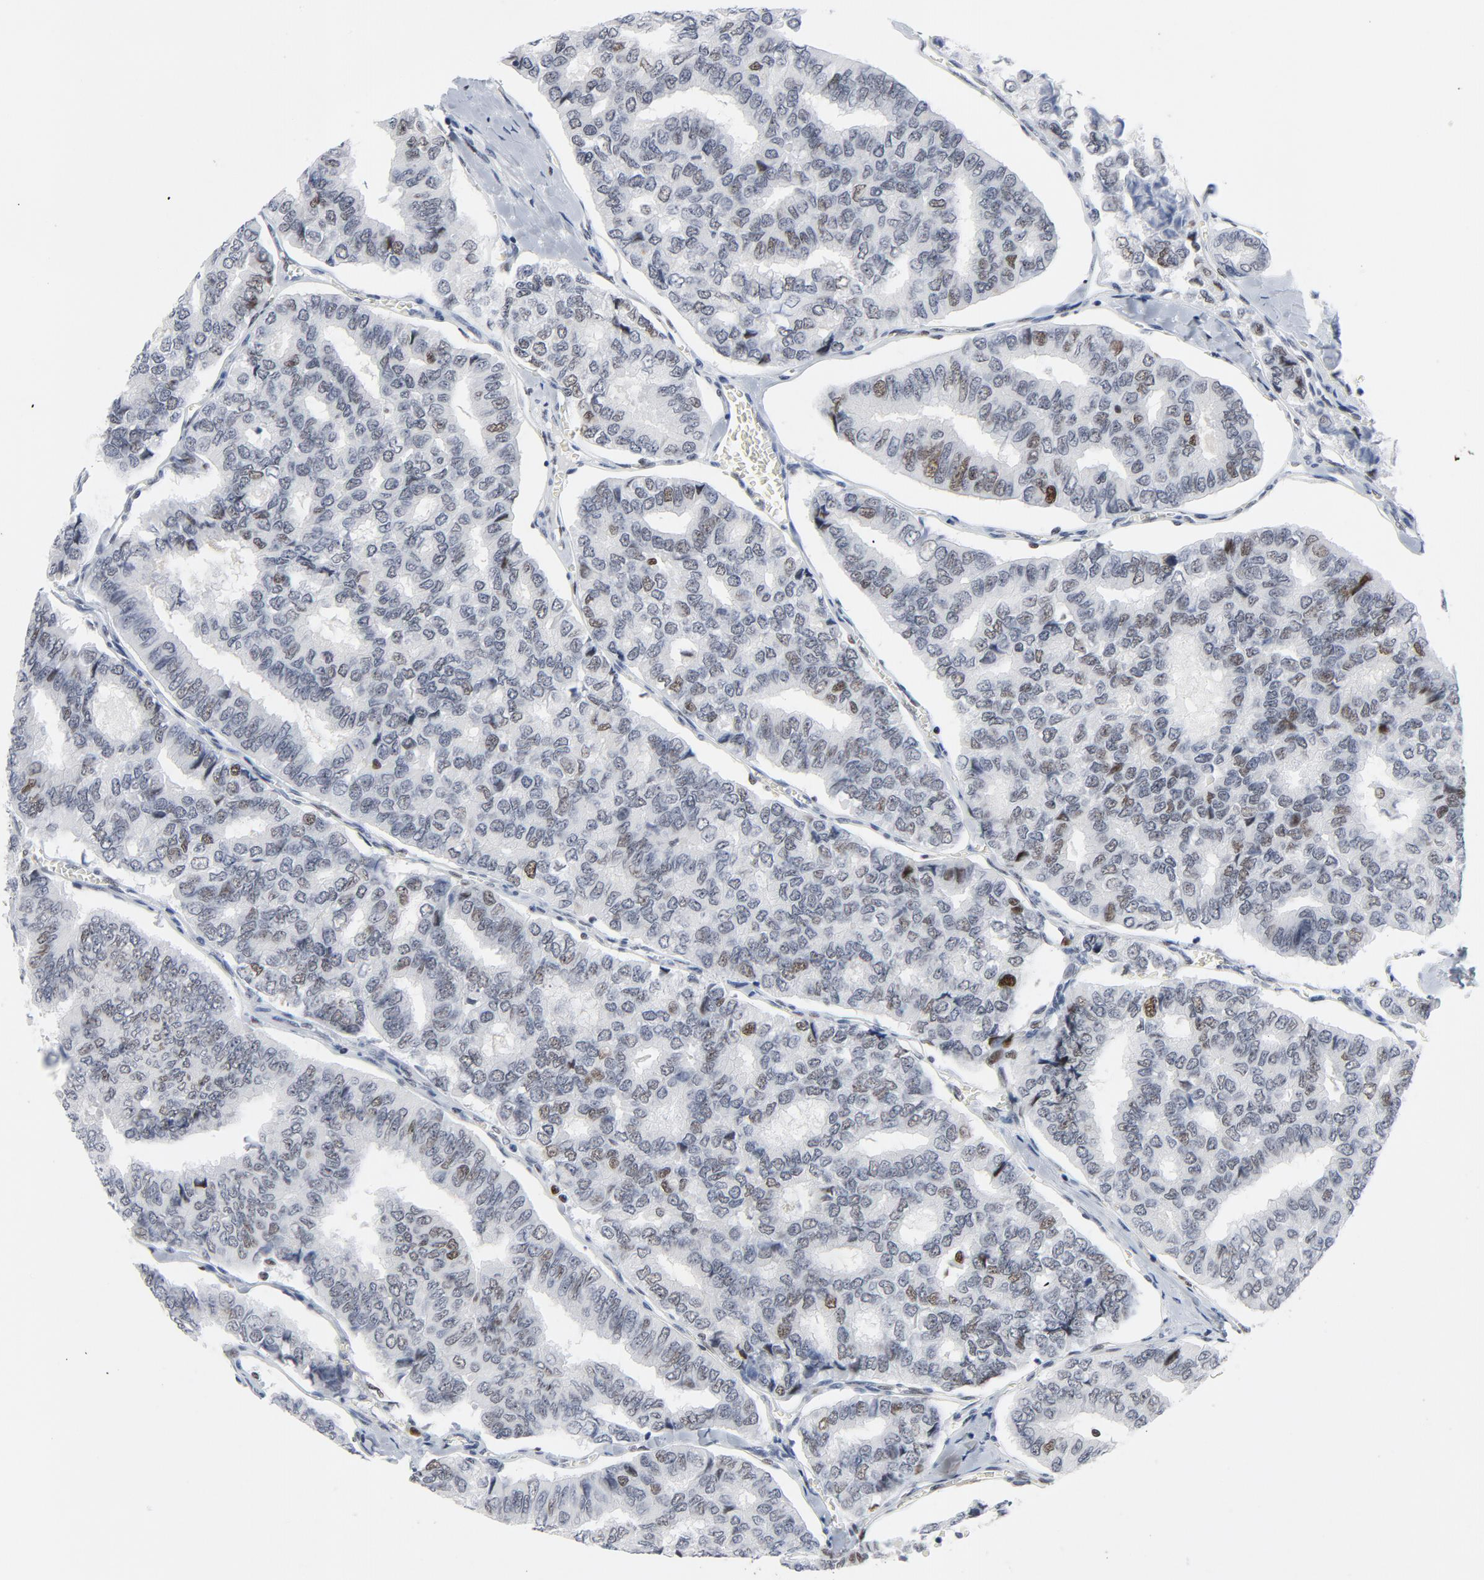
{"staining": {"intensity": "moderate", "quantity": "<25%", "location": "nuclear"}, "tissue": "thyroid cancer", "cell_type": "Tumor cells", "image_type": "cancer", "snomed": [{"axis": "morphology", "description": "Papillary adenocarcinoma, NOS"}, {"axis": "topography", "description": "Thyroid gland"}], "caption": "Immunohistochemistry (IHC) image of human thyroid cancer (papillary adenocarcinoma) stained for a protein (brown), which reveals low levels of moderate nuclear staining in approximately <25% of tumor cells.", "gene": "POLD1", "patient": {"sex": "female", "age": 35}}